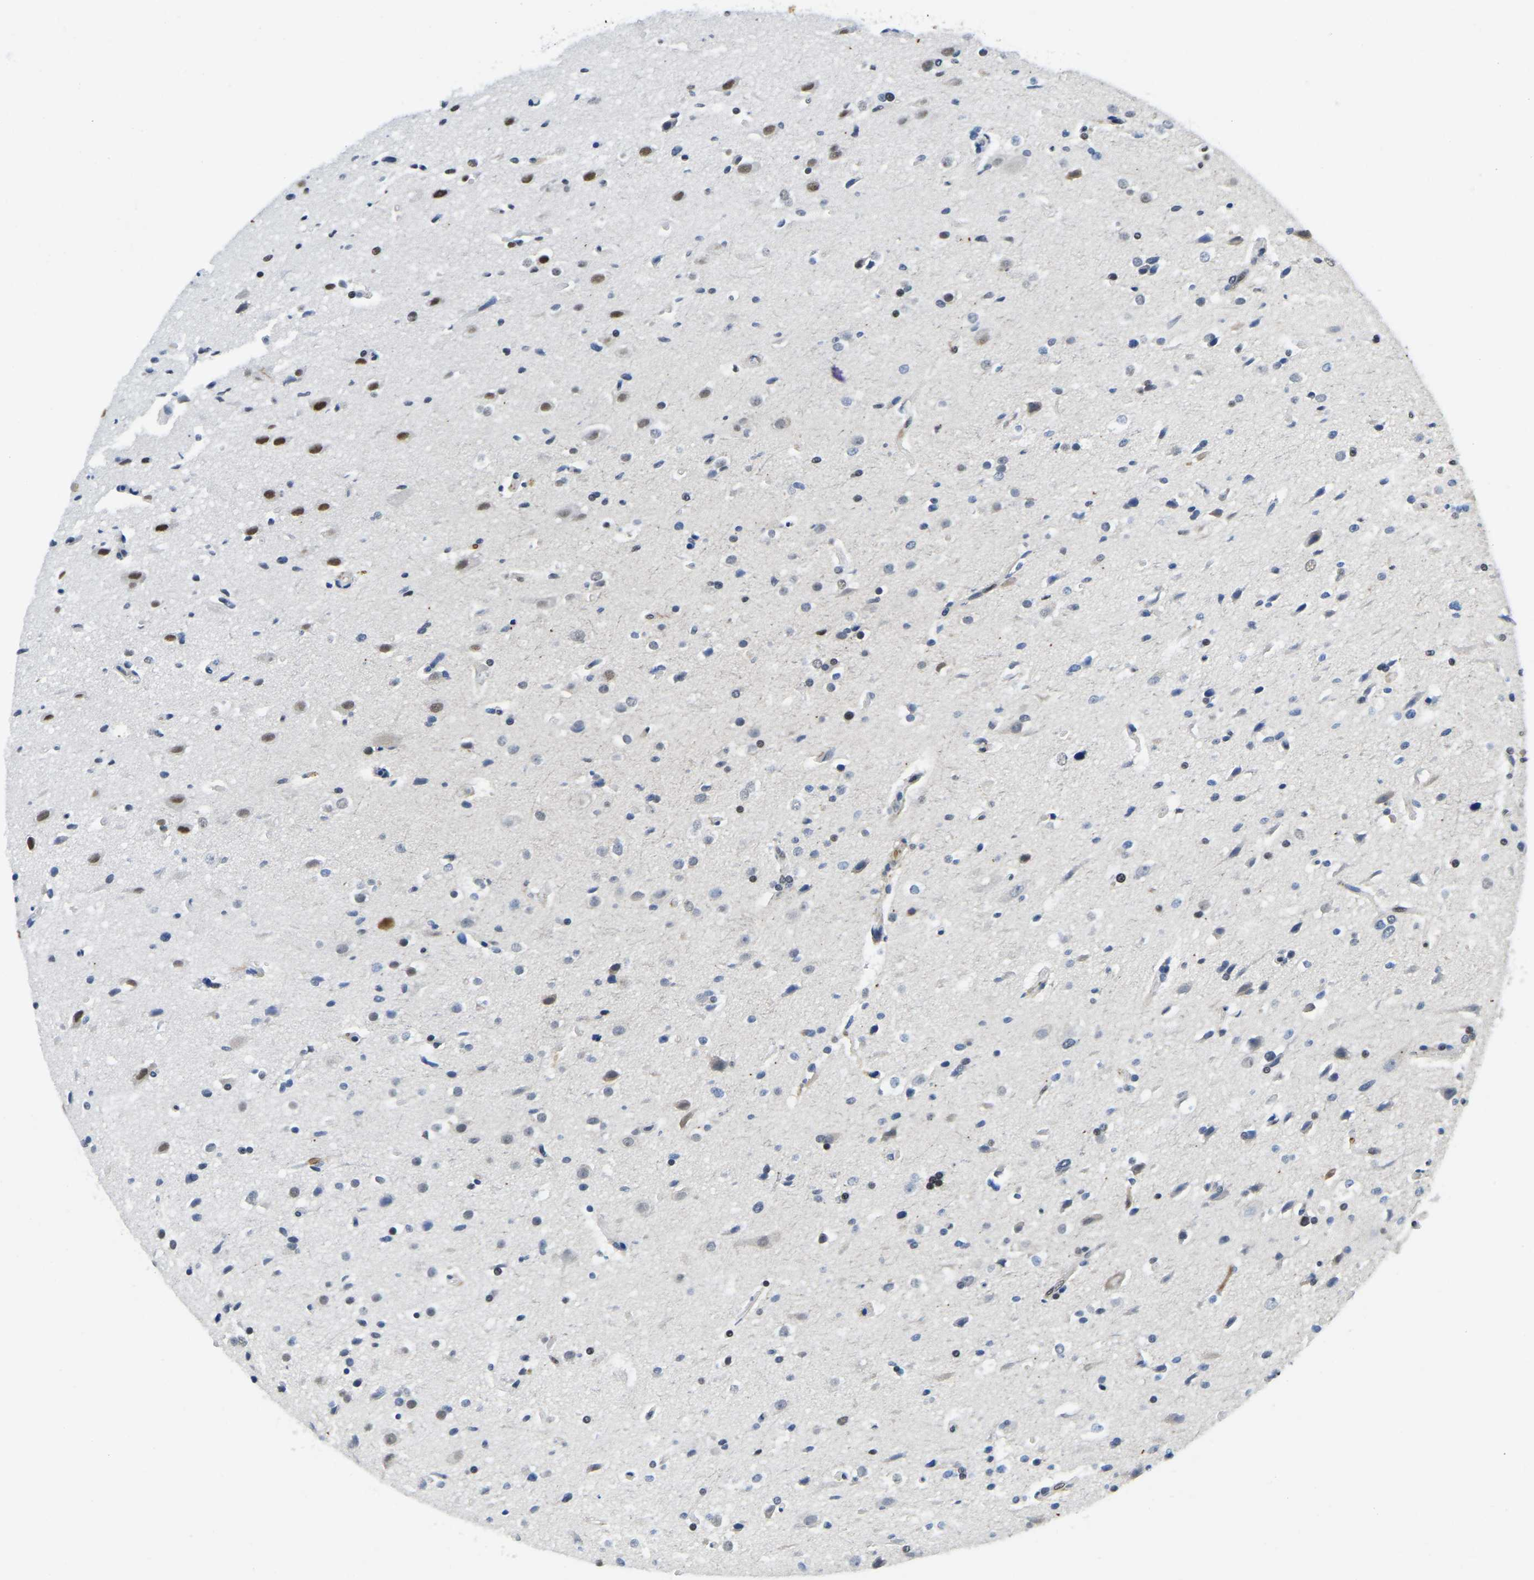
{"staining": {"intensity": "moderate", "quantity": "<25%", "location": "nuclear"}, "tissue": "glioma", "cell_type": "Tumor cells", "image_type": "cancer", "snomed": [{"axis": "morphology", "description": "Glioma, malignant, High grade"}, {"axis": "topography", "description": "Brain"}], "caption": "Glioma stained with immunohistochemistry demonstrates moderate nuclear staining in approximately <25% of tumor cells. (brown staining indicates protein expression, while blue staining denotes nuclei).", "gene": "UBA1", "patient": {"sex": "male", "age": 33}}